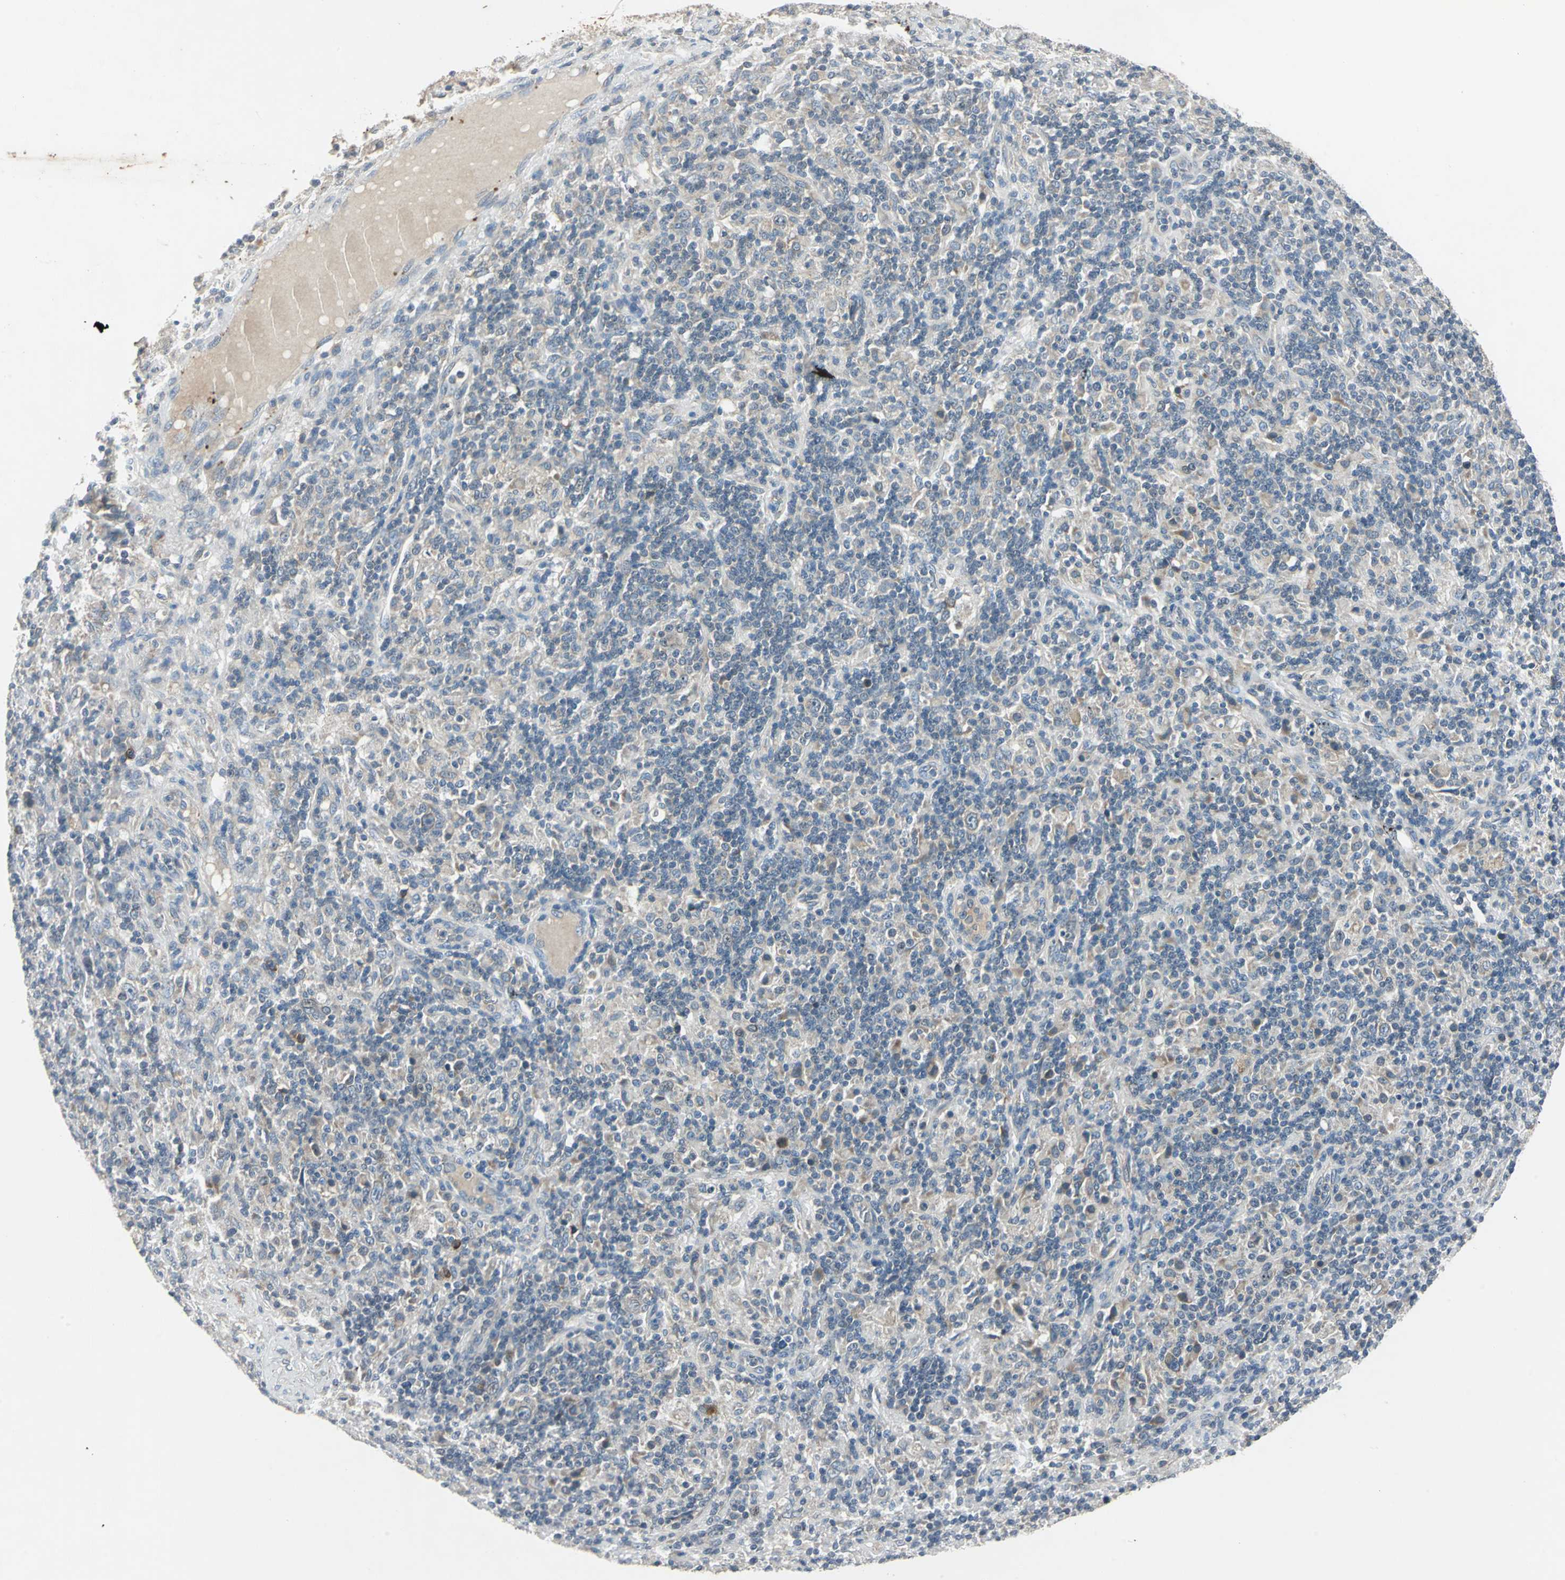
{"staining": {"intensity": "negative", "quantity": "none", "location": "none"}, "tissue": "lymphoma", "cell_type": "Tumor cells", "image_type": "cancer", "snomed": [{"axis": "morphology", "description": "Hodgkin's disease, NOS"}, {"axis": "topography", "description": "Lymph node"}], "caption": "There is no significant positivity in tumor cells of Hodgkin's disease.", "gene": "SLC2A13", "patient": {"sex": "male", "age": 70}}